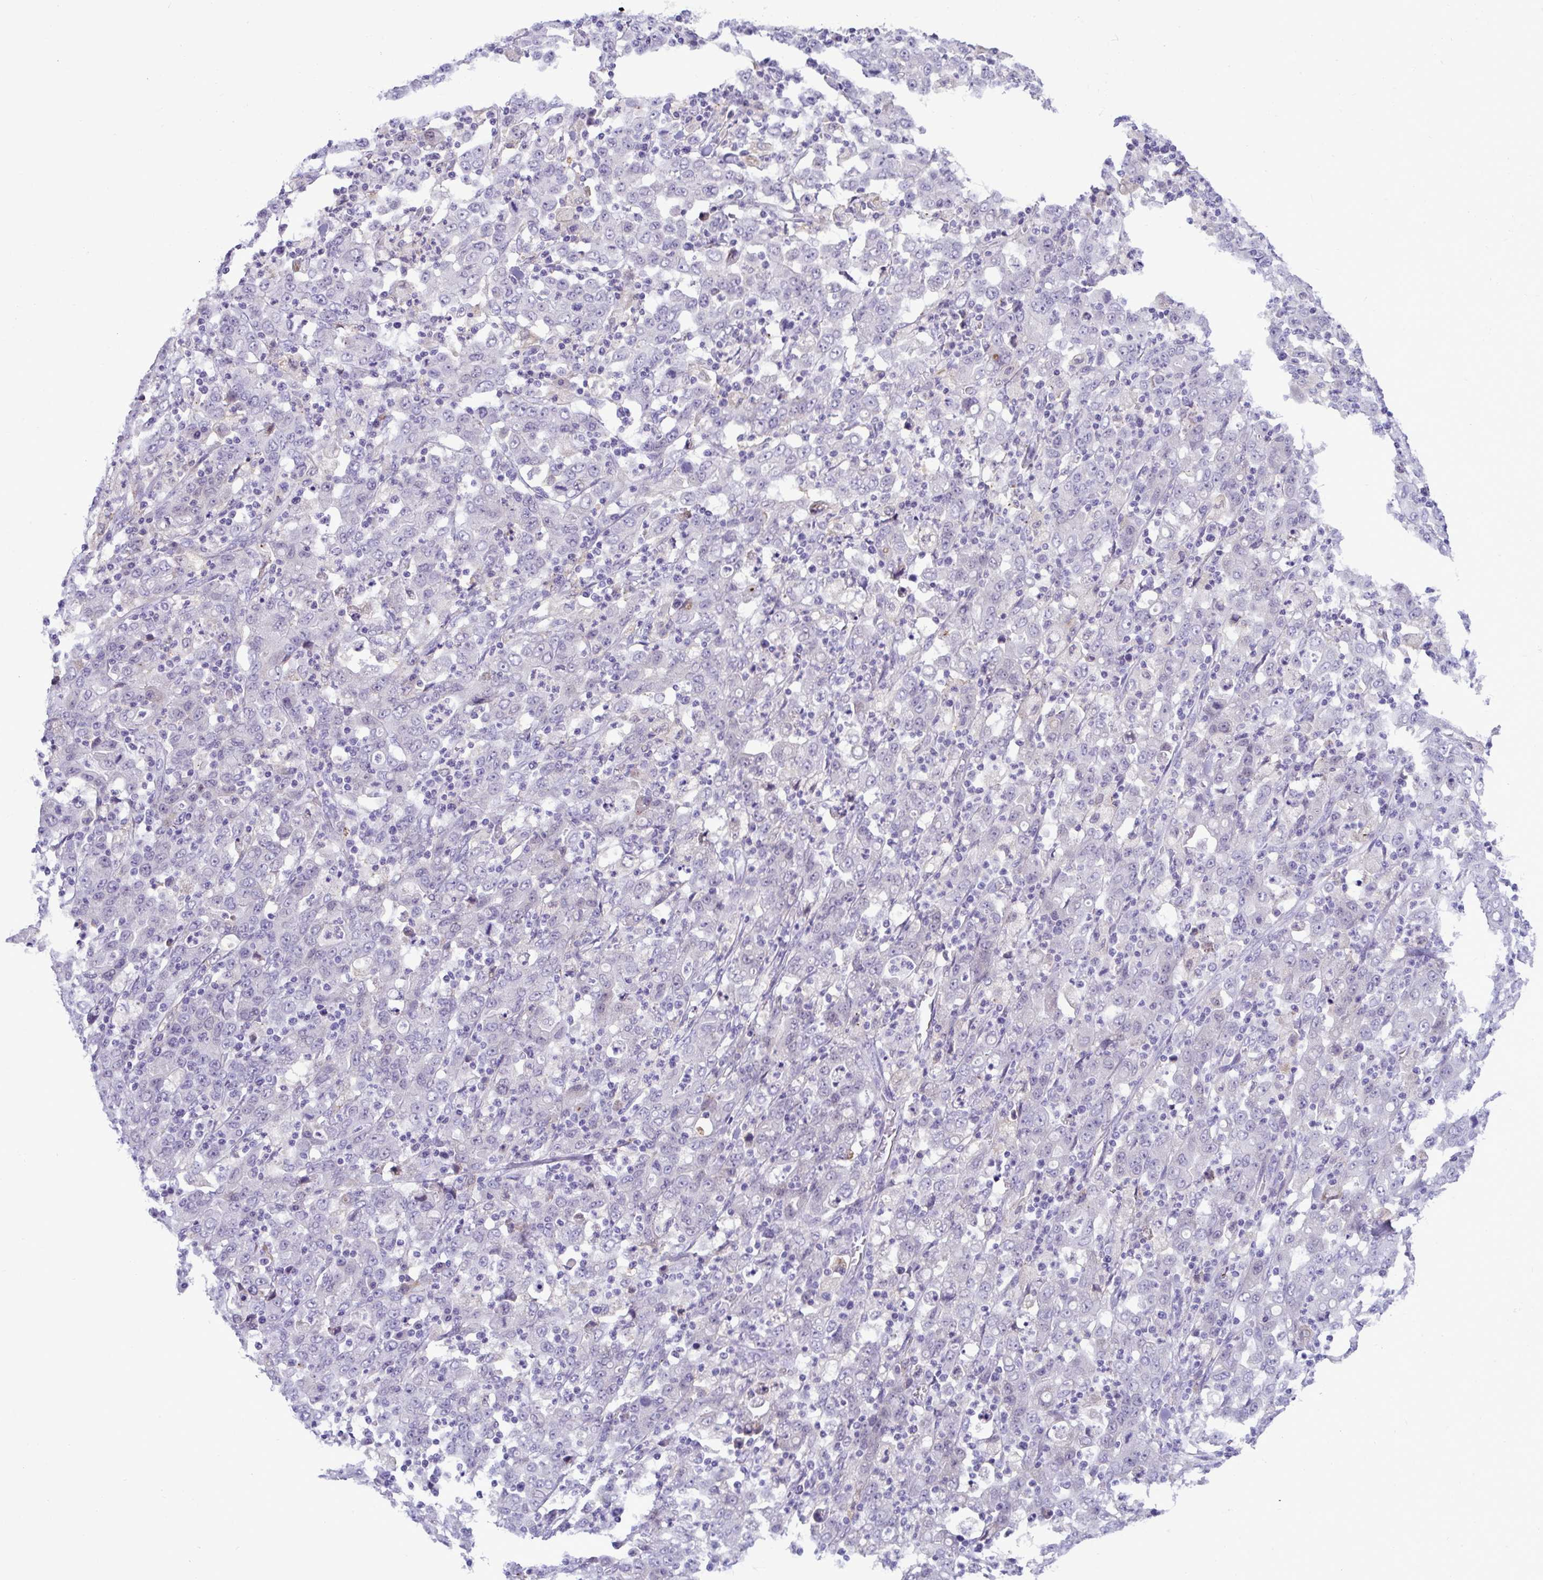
{"staining": {"intensity": "negative", "quantity": "none", "location": "none"}, "tissue": "stomach cancer", "cell_type": "Tumor cells", "image_type": "cancer", "snomed": [{"axis": "morphology", "description": "Adenocarcinoma, NOS"}, {"axis": "topography", "description": "Stomach, upper"}], "caption": "This image is of stomach cancer stained with immunohistochemistry to label a protein in brown with the nuclei are counter-stained blue. There is no positivity in tumor cells.", "gene": "RGPD5", "patient": {"sex": "male", "age": 69}}